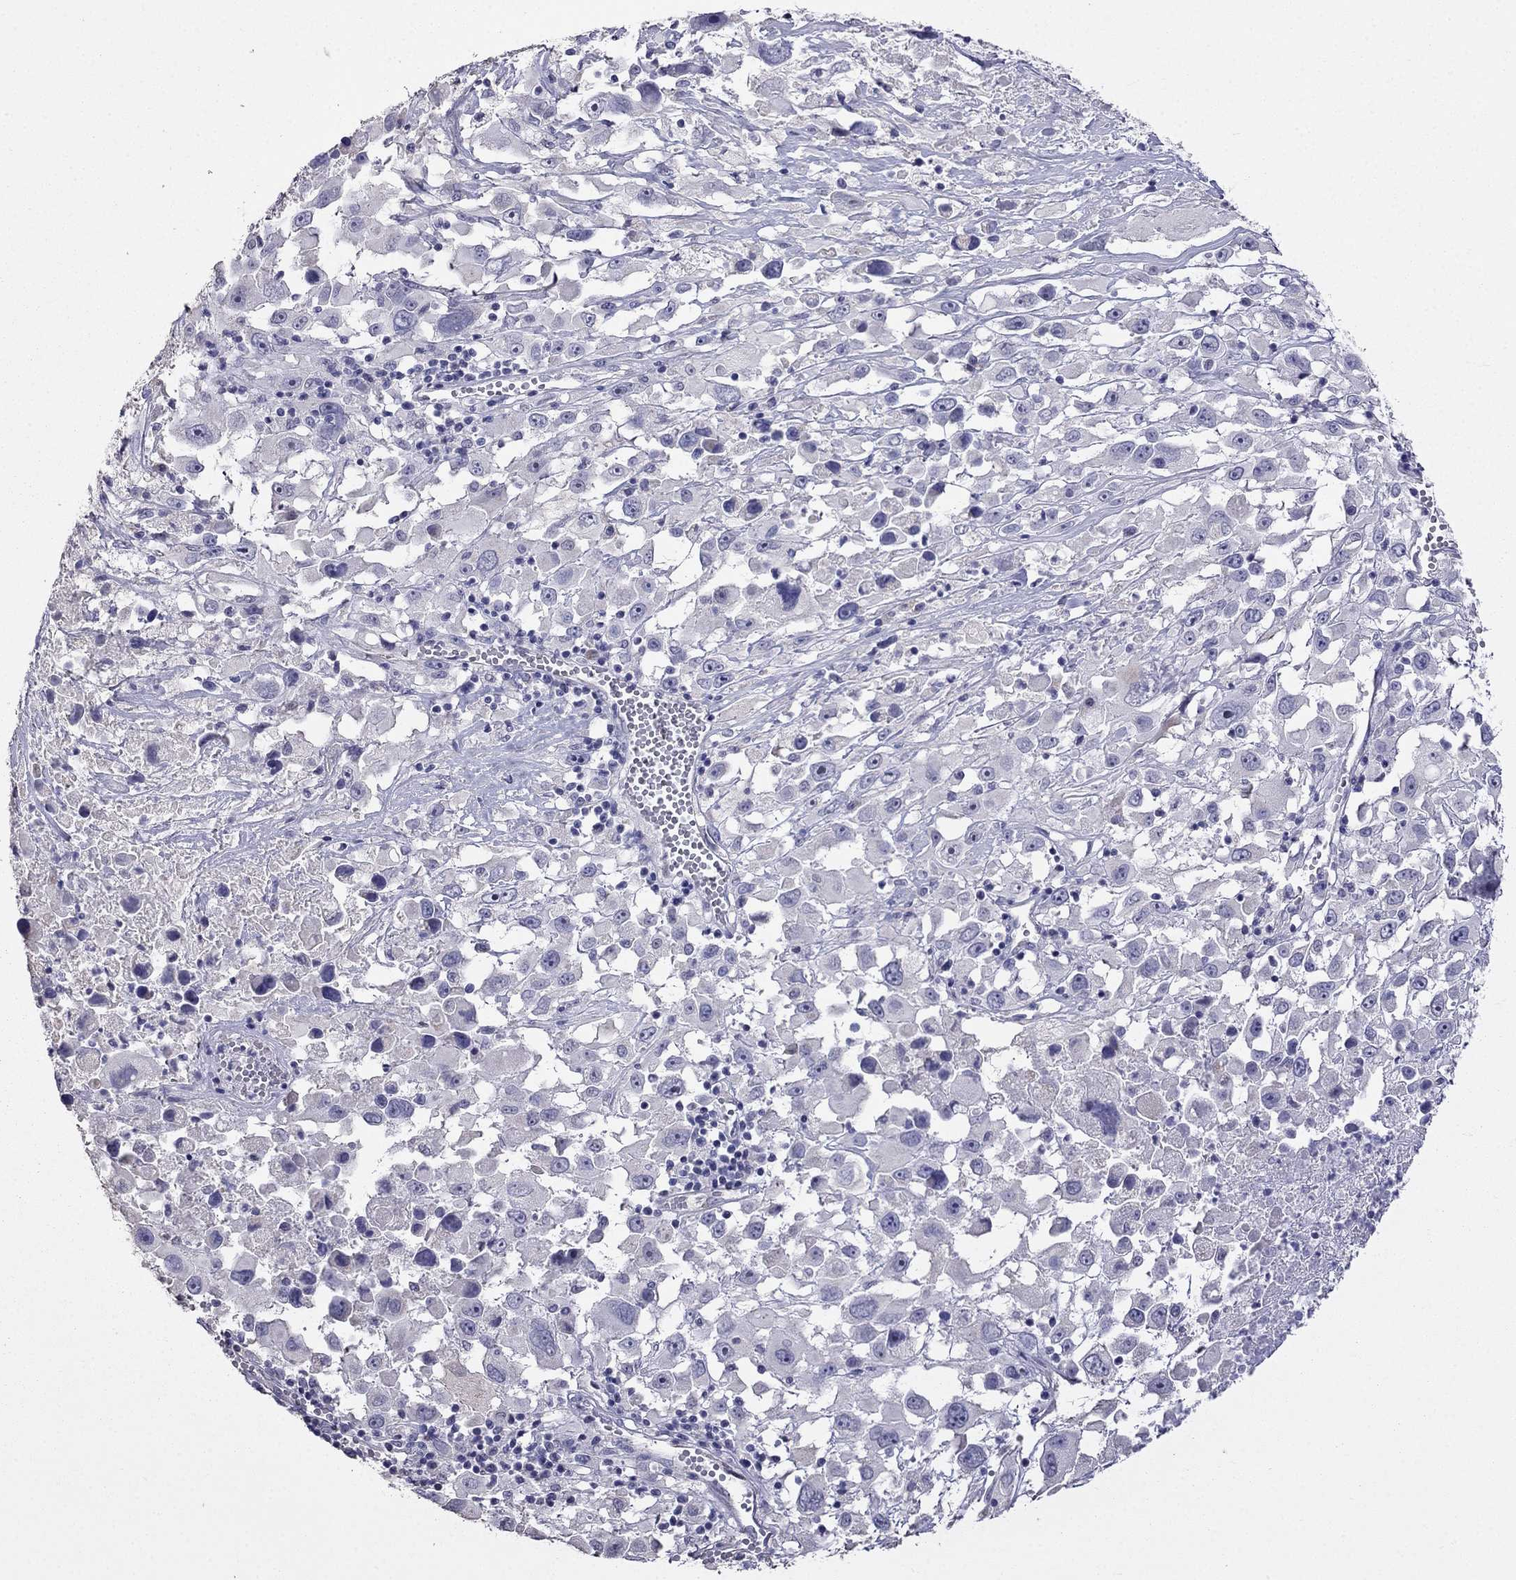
{"staining": {"intensity": "negative", "quantity": "none", "location": "none"}, "tissue": "melanoma", "cell_type": "Tumor cells", "image_type": "cancer", "snomed": [{"axis": "morphology", "description": "Malignant melanoma, Metastatic site"}, {"axis": "topography", "description": "Soft tissue"}], "caption": "Tumor cells show no significant protein expression in melanoma.", "gene": "AK5", "patient": {"sex": "male", "age": 50}}